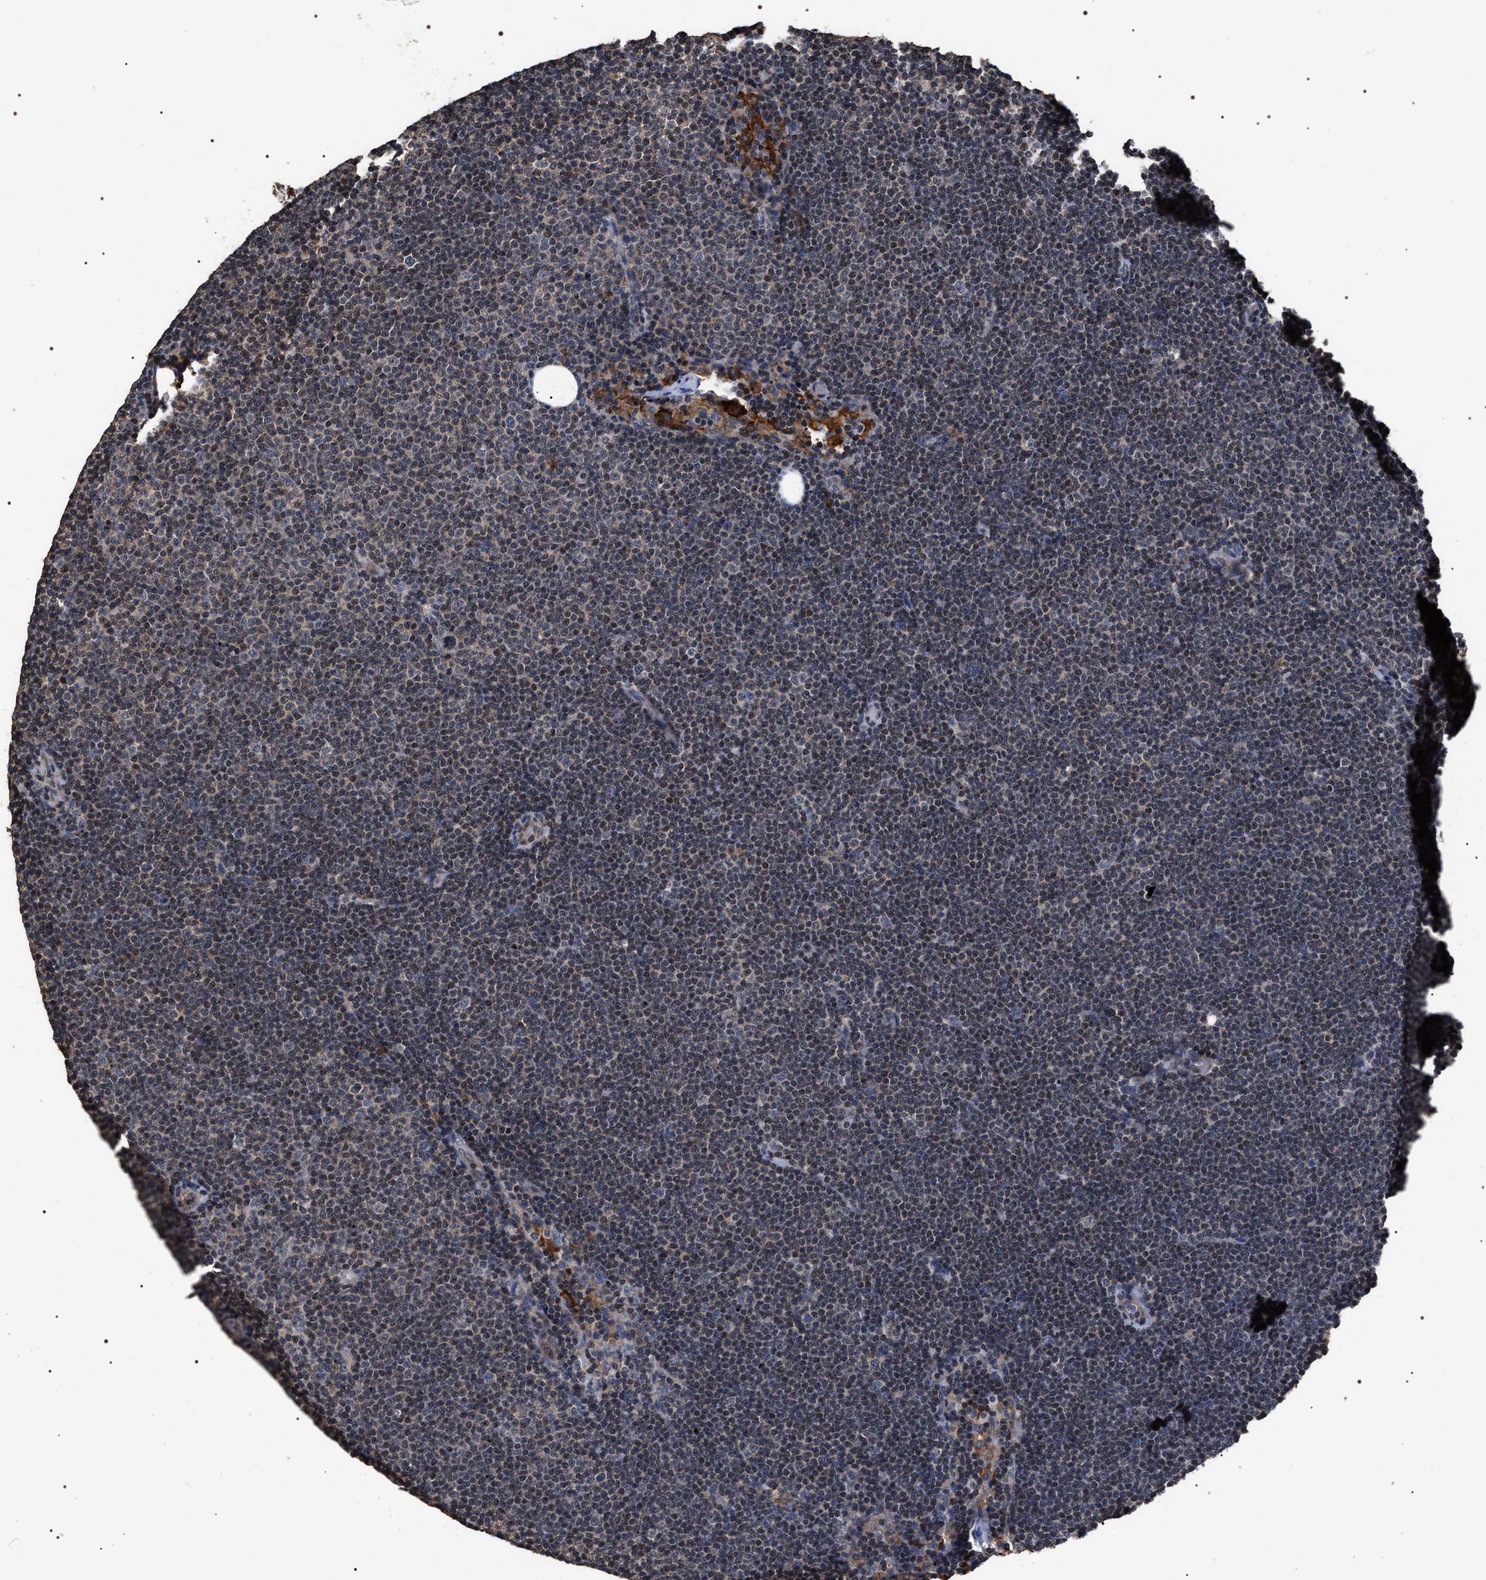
{"staining": {"intensity": "weak", "quantity": "25%-75%", "location": "cytoplasmic/membranous,nuclear"}, "tissue": "lymphoma", "cell_type": "Tumor cells", "image_type": "cancer", "snomed": [{"axis": "morphology", "description": "Malignant lymphoma, non-Hodgkin's type, Low grade"}, {"axis": "topography", "description": "Lymph node"}], "caption": "A high-resolution micrograph shows IHC staining of low-grade malignant lymphoma, non-Hodgkin's type, which shows weak cytoplasmic/membranous and nuclear staining in approximately 25%-75% of tumor cells.", "gene": "UPF3A", "patient": {"sex": "female", "age": 53}}